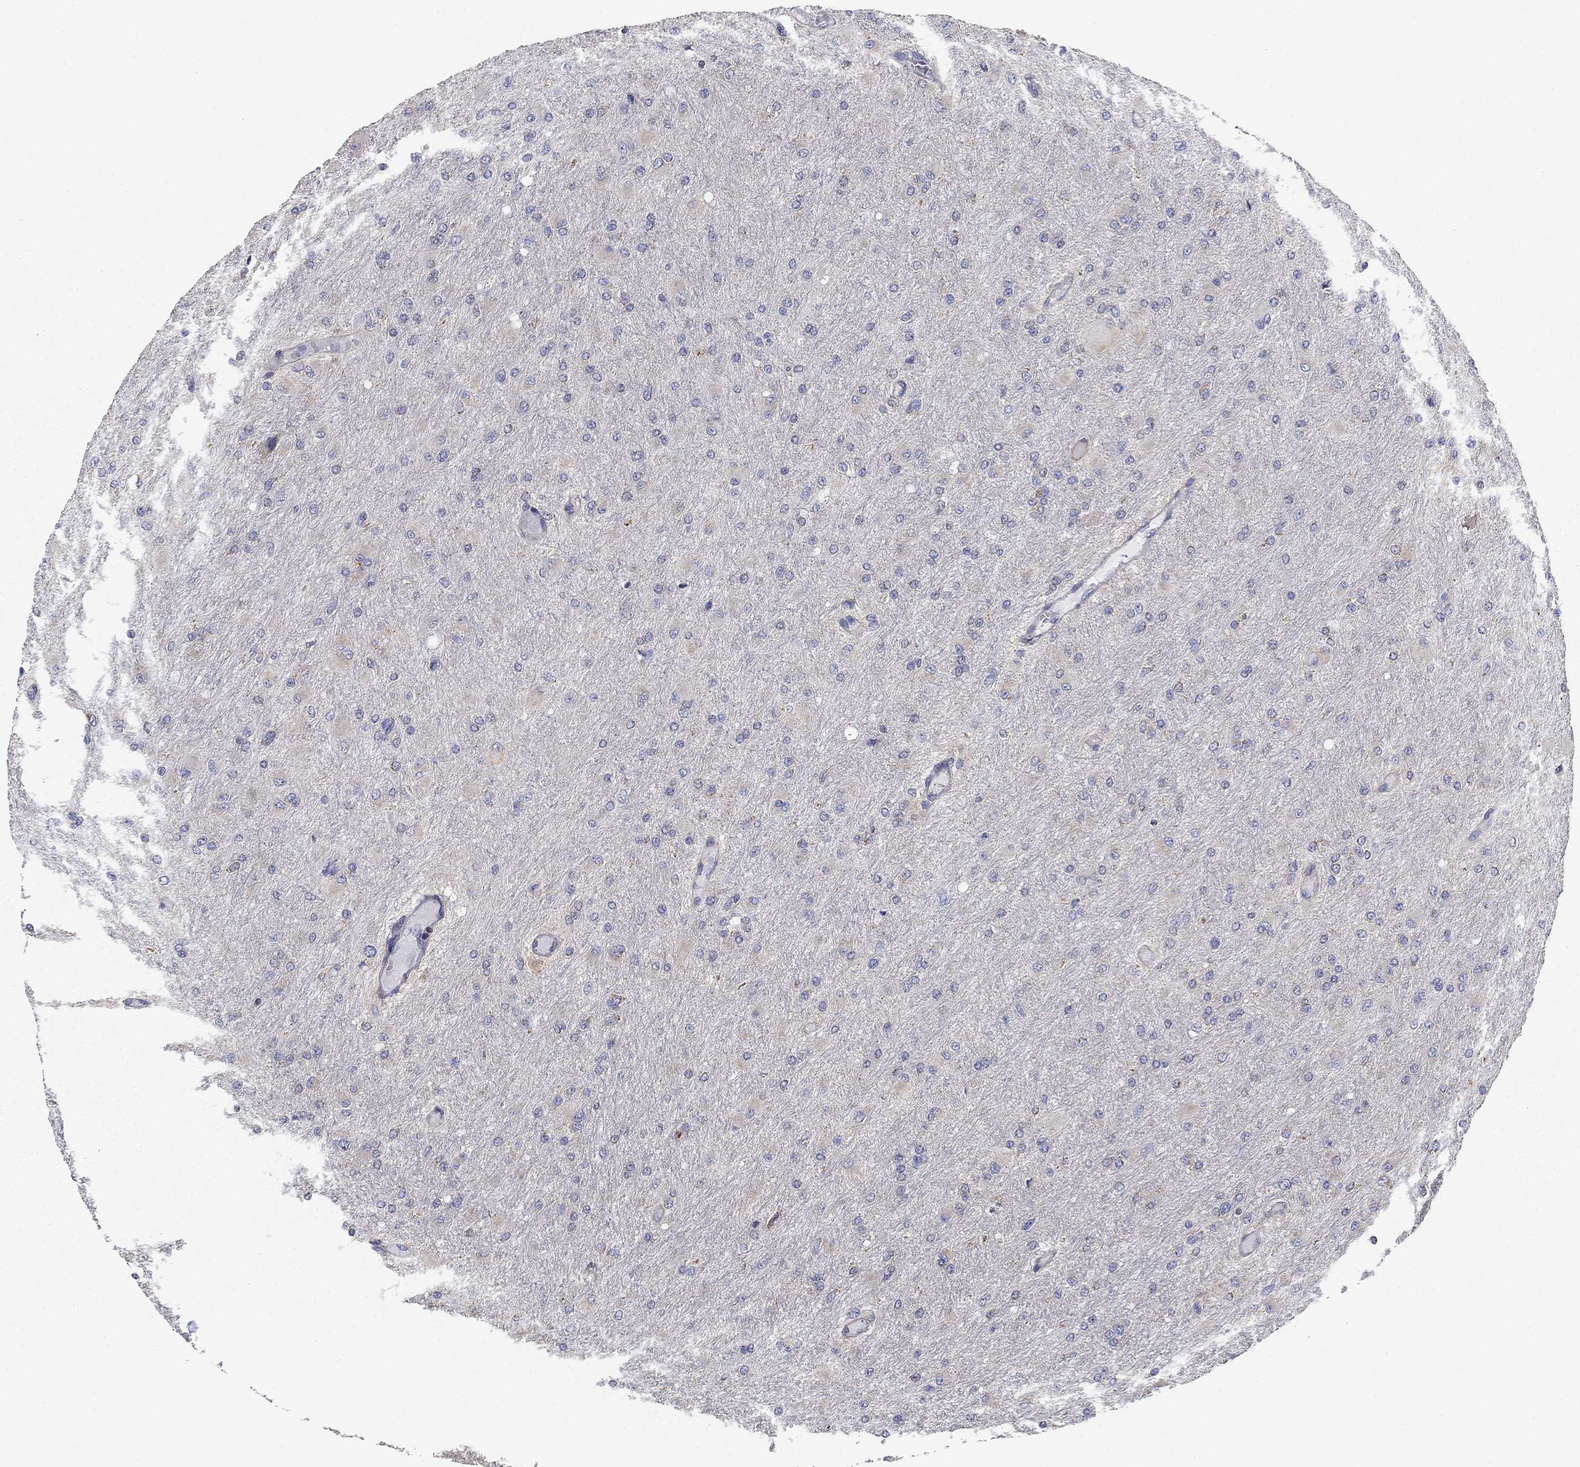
{"staining": {"intensity": "weak", "quantity": "<25%", "location": "cytoplasmic/membranous"}, "tissue": "glioma", "cell_type": "Tumor cells", "image_type": "cancer", "snomed": [{"axis": "morphology", "description": "Glioma, malignant, High grade"}, {"axis": "topography", "description": "Cerebral cortex"}], "caption": "Micrograph shows no significant protein positivity in tumor cells of malignant high-grade glioma.", "gene": "NME5", "patient": {"sex": "female", "age": 36}}